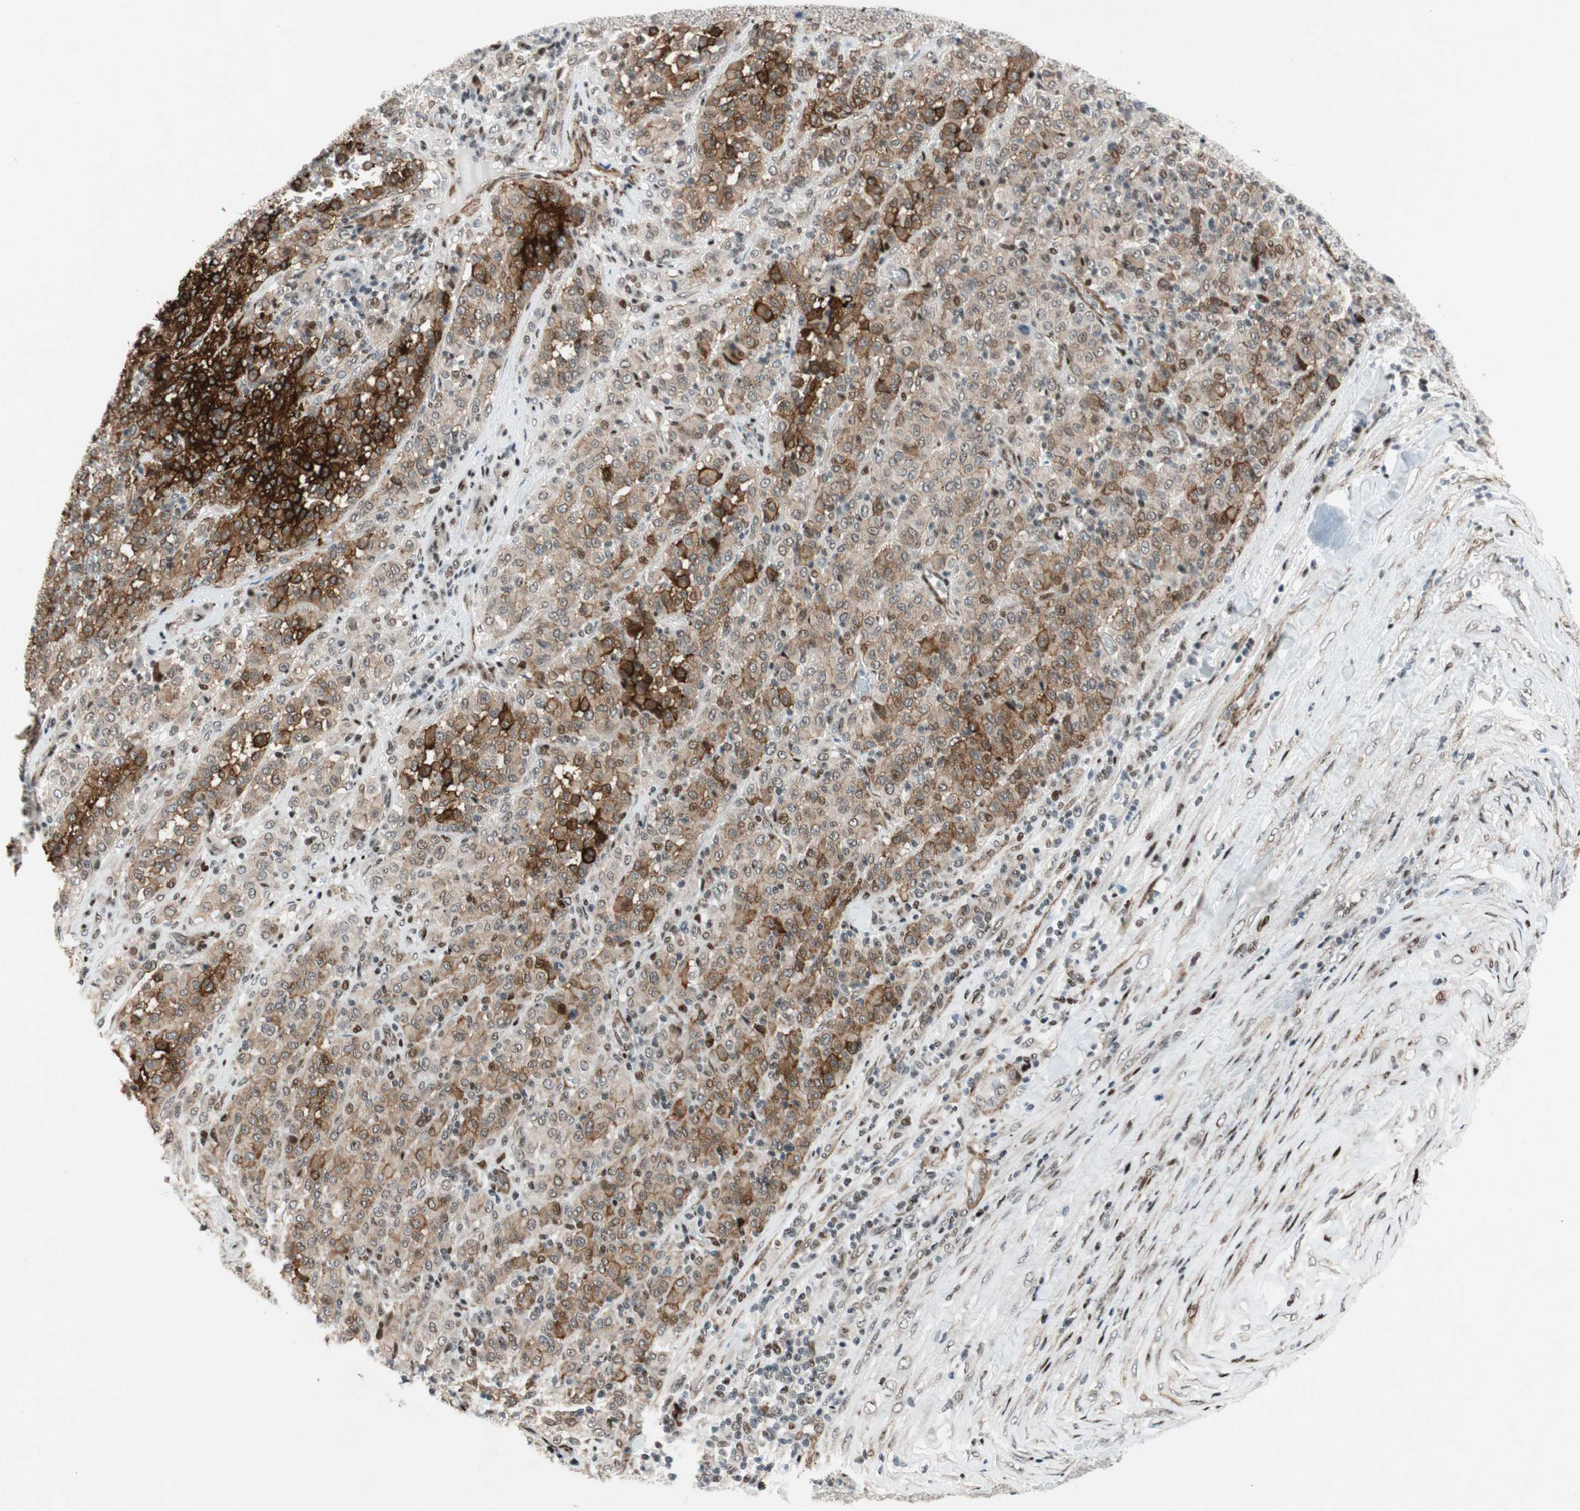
{"staining": {"intensity": "moderate", "quantity": ">75%", "location": "cytoplasmic/membranous"}, "tissue": "melanoma", "cell_type": "Tumor cells", "image_type": "cancer", "snomed": [{"axis": "morphology", "description": "Malignant melanoma, Metastatic site"}, {"axis": "topography", "description": "Pancreas"}], "caption": "About >75% of tumor cells in melanoma display moderate cytoplasmic/membranous protein staining as visualized by brown immunohistochemical staining.", "gene": "FBXO44", "patient": {"sex": "female", "age": 30}}